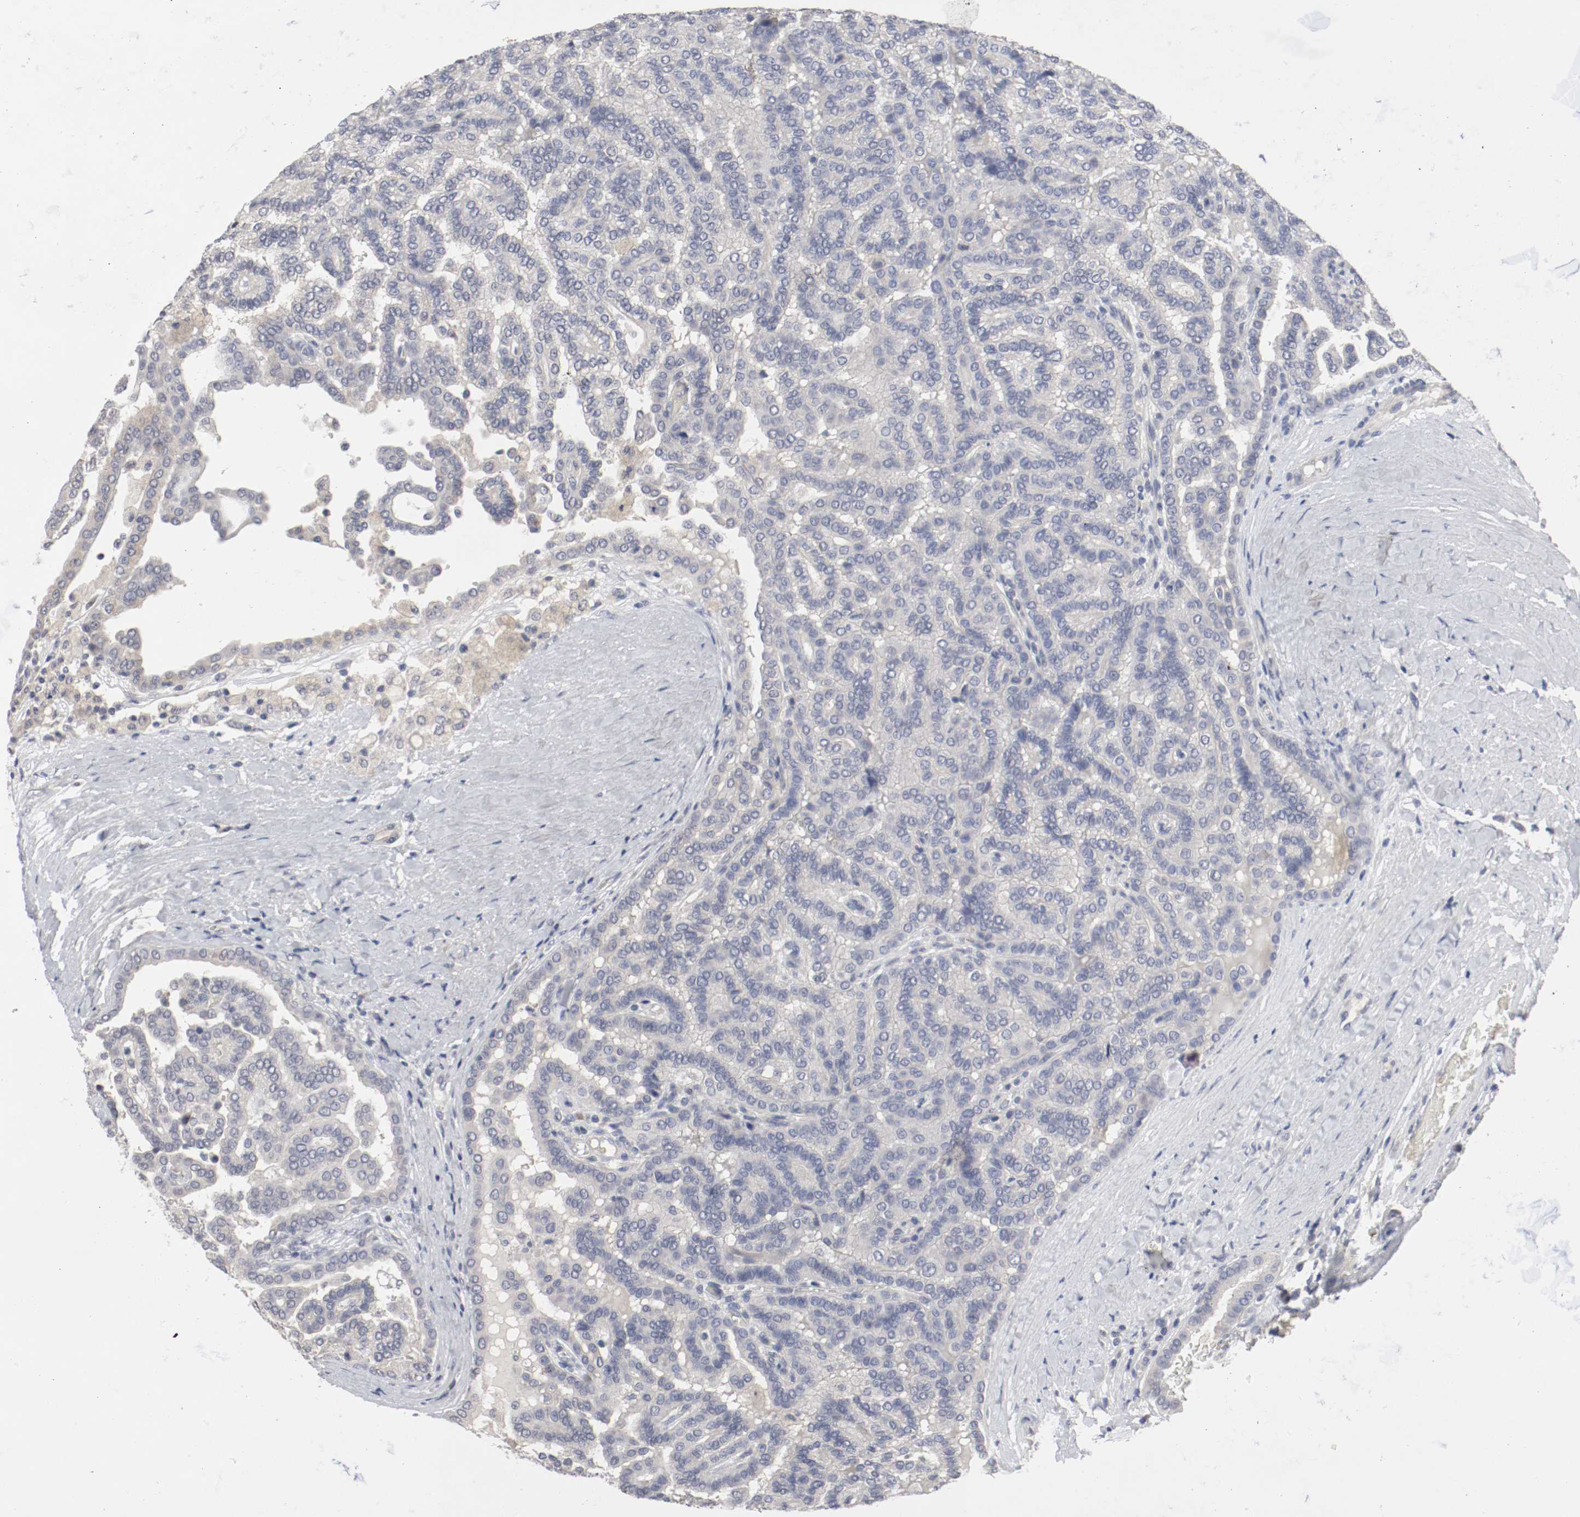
{"staining": {"intensity": "negative", "quantity": "none", "location": "none"}, "tissue": "renal cancer", "cell_type": "Tumor cells", "image_type": "cancer", "snomed": [{"axis": "morphology", "description": "Adenocarcinoma, NOS"}, {"axis": "topography", "description": "Kidney"}], "caption": "High power microscopy image of an immunohistochemistry (IHC) histopathology image of renal cancer, revealing no significant positivity in tumor cells. (DAB immunohistochemistry (IHC), high magnification).", "gene": "CEBPE", "patient": {"sex": "male", "age": 61}}